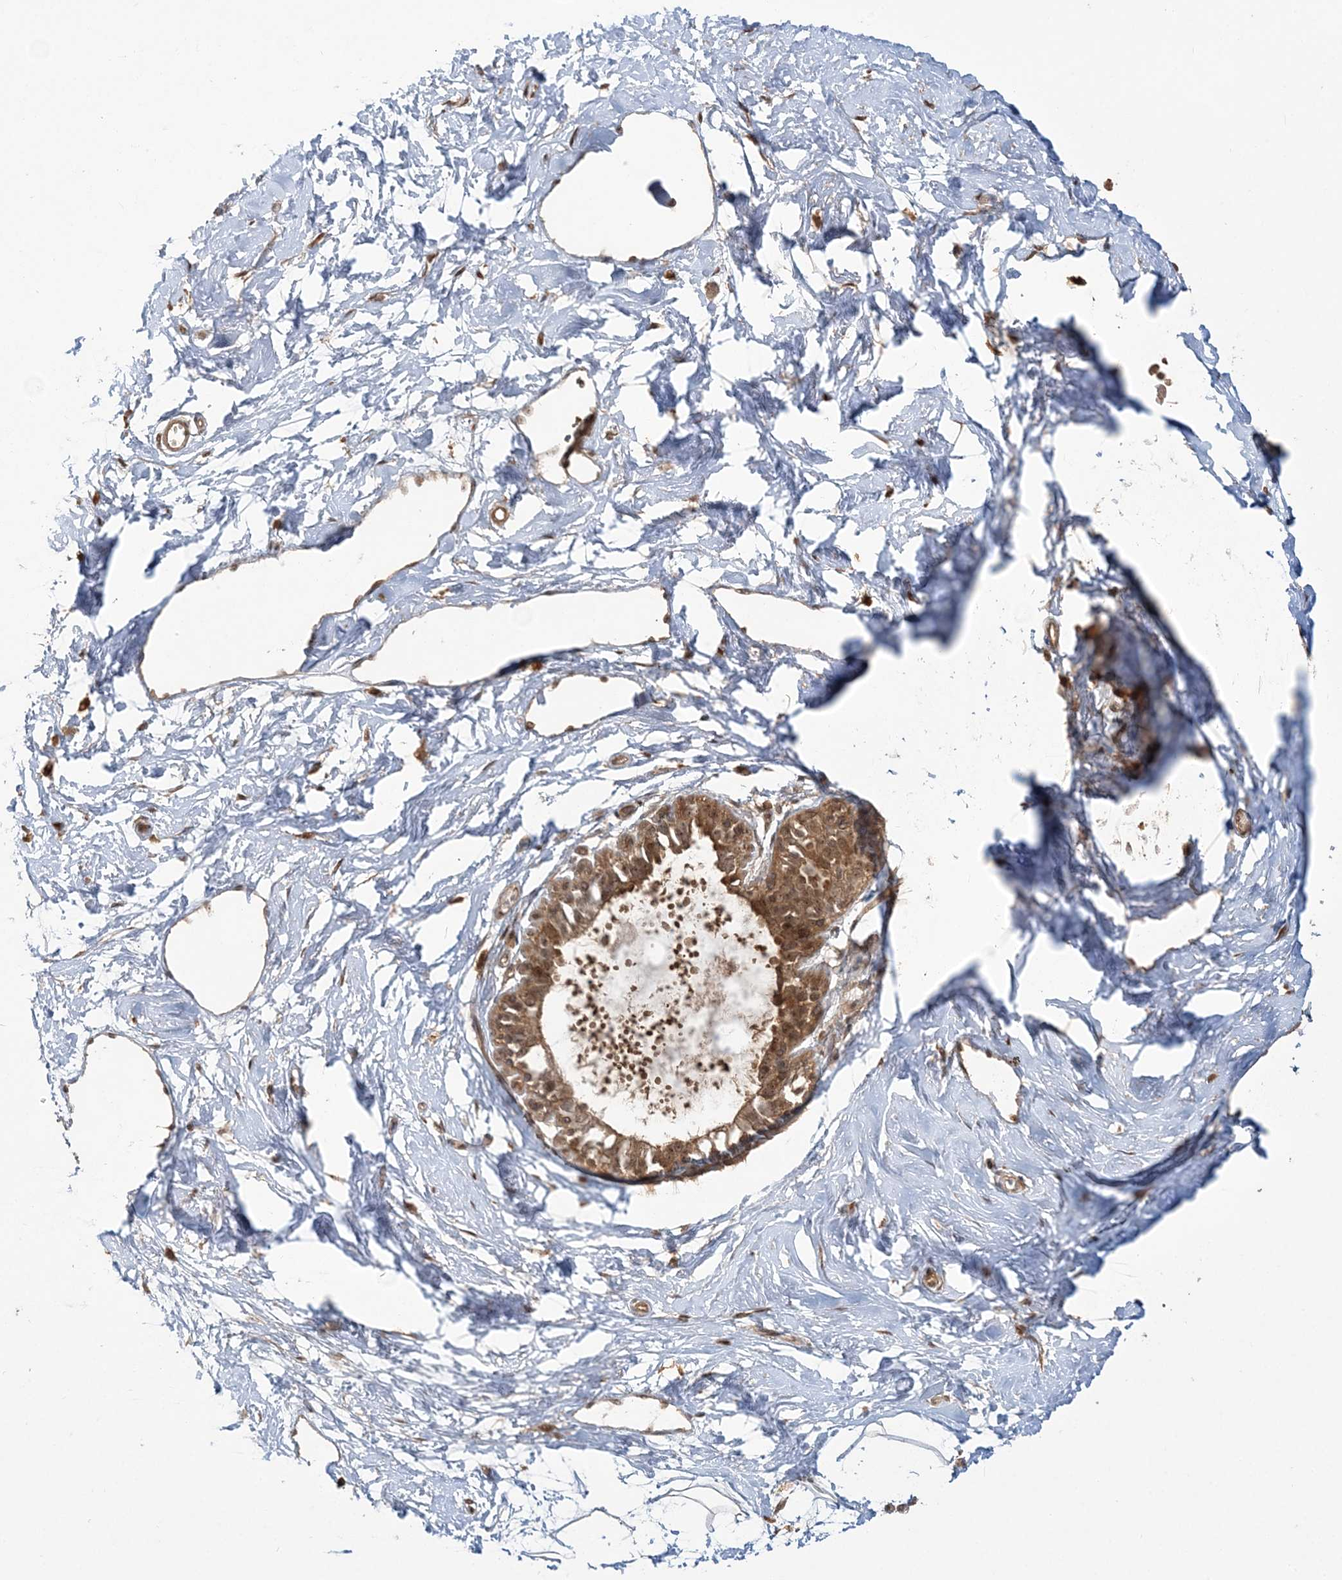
{"staining": {"intensity": "weak", "quantity": ">75%", "location": "cytoplasmic/membranous"}, "tissue": "breast", "cell_type": "Adipocytes", "image_type": "normal", "snomed": [{"axis": "morphology", "description": "Normal tissue, NOS"}, {"axis": "topography", "description": "Breast"}], "caption": "The immunohistochemical stain shows weak cytoplasmic/membranous staining in adipocytes of normal breast.", "gene": "CAB39", "patient": {"sex": "female", "age": 45}}